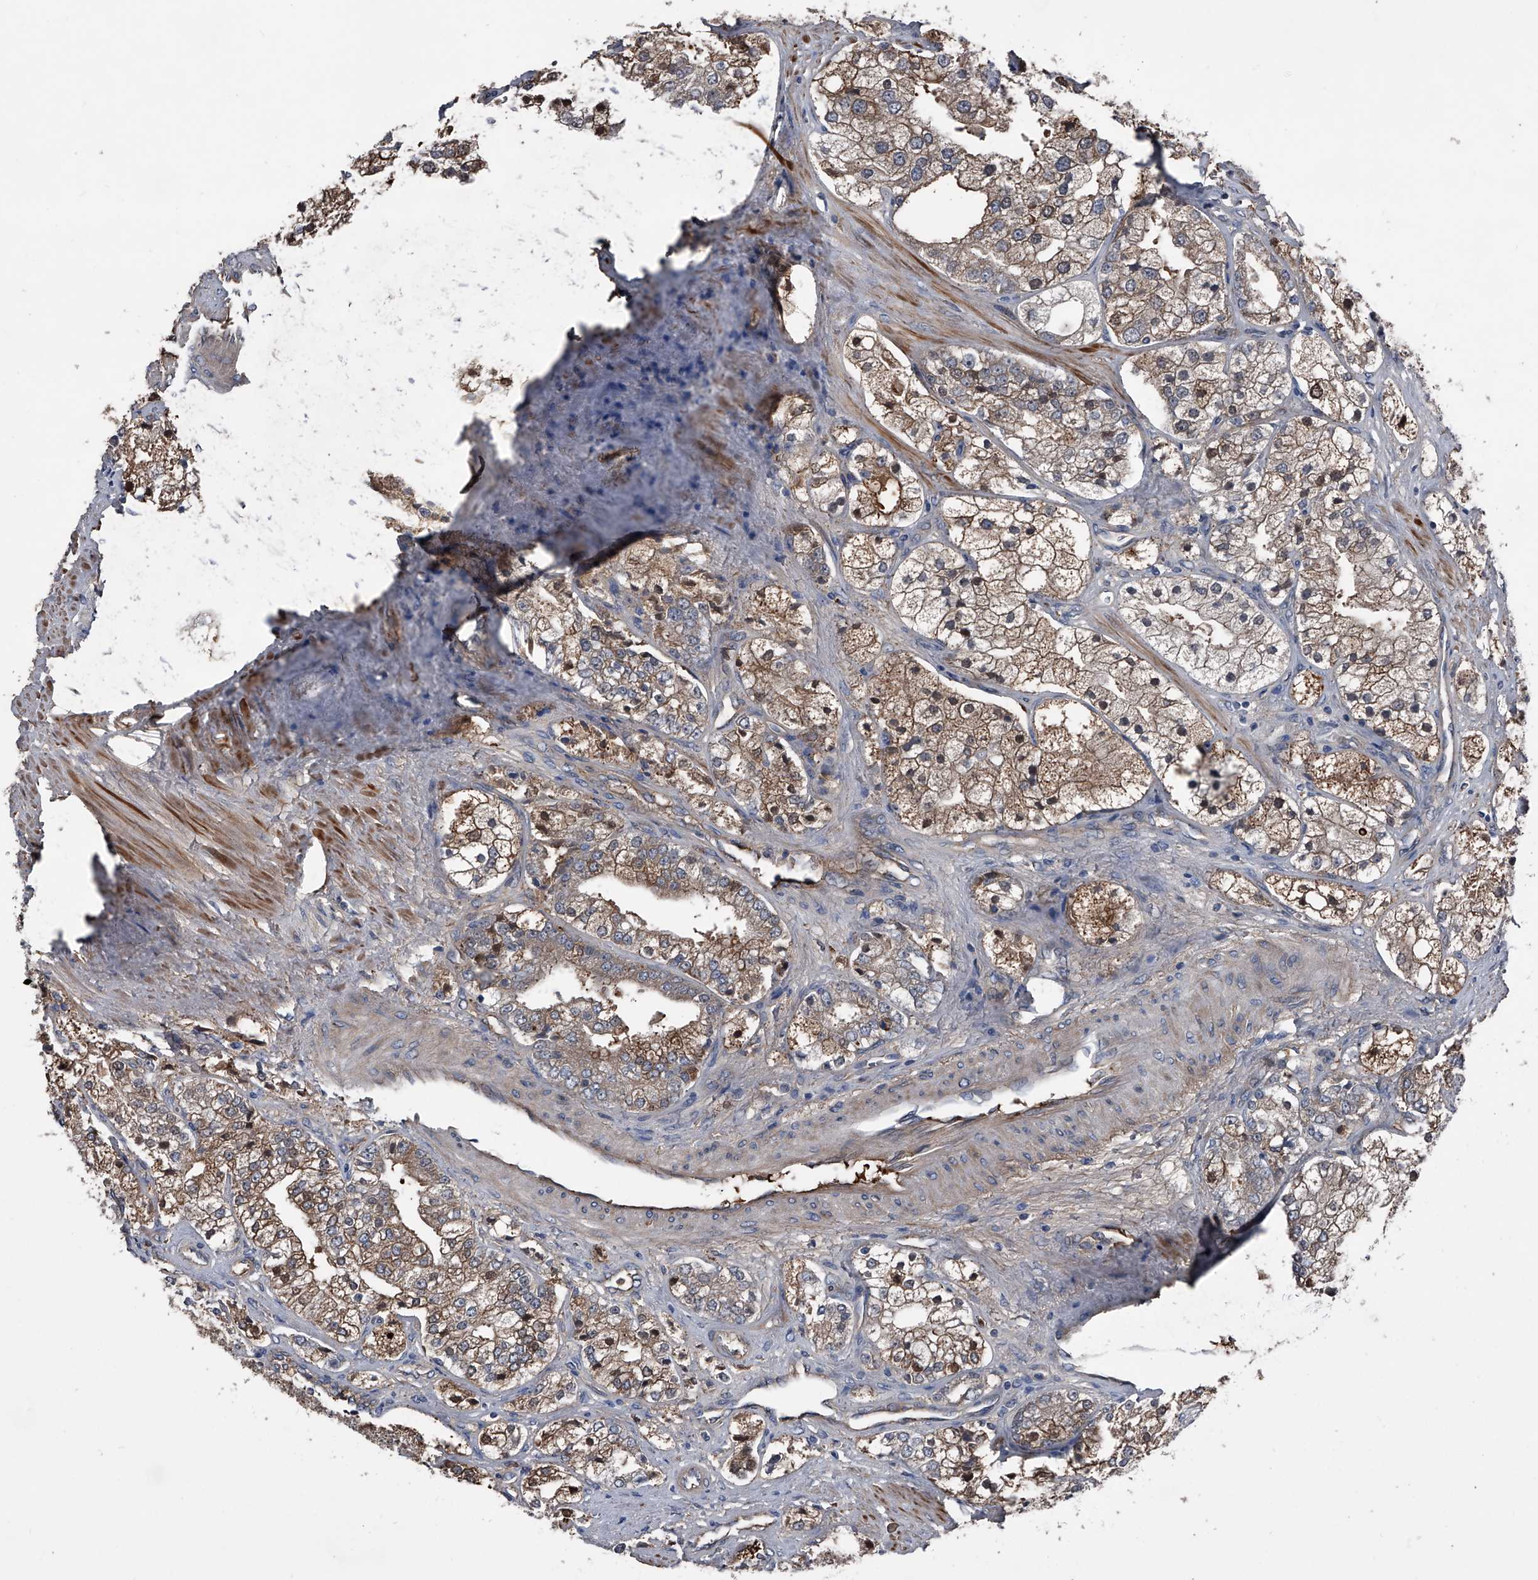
{"staining": {"intensity": "moderate", "quantity": "25%-75%", "location": "cytoplasmic/membranous"}, "tissue": "prostate cancer", "cell_type": "Tumor cells", "image_type": "cancer", "snomed": [{"axis": "morphology", "description": "Adenocarcinoma, High grade"}, {"axis": "topography", "description": "Prostate"}], "caption": "Brown immunohistochemical staining in human high-grade adenocarcinoma (prostate) shows moderate cytoplasmic/membranous positivity in approximately 25%-75% of tumor cells. Using DAB (brown) and hematoxylin (blue) stains, captured at high magnification using brightfield microscopy.", "gene": "KIF13A", "patient": {"sex": "male", "age": 50}}